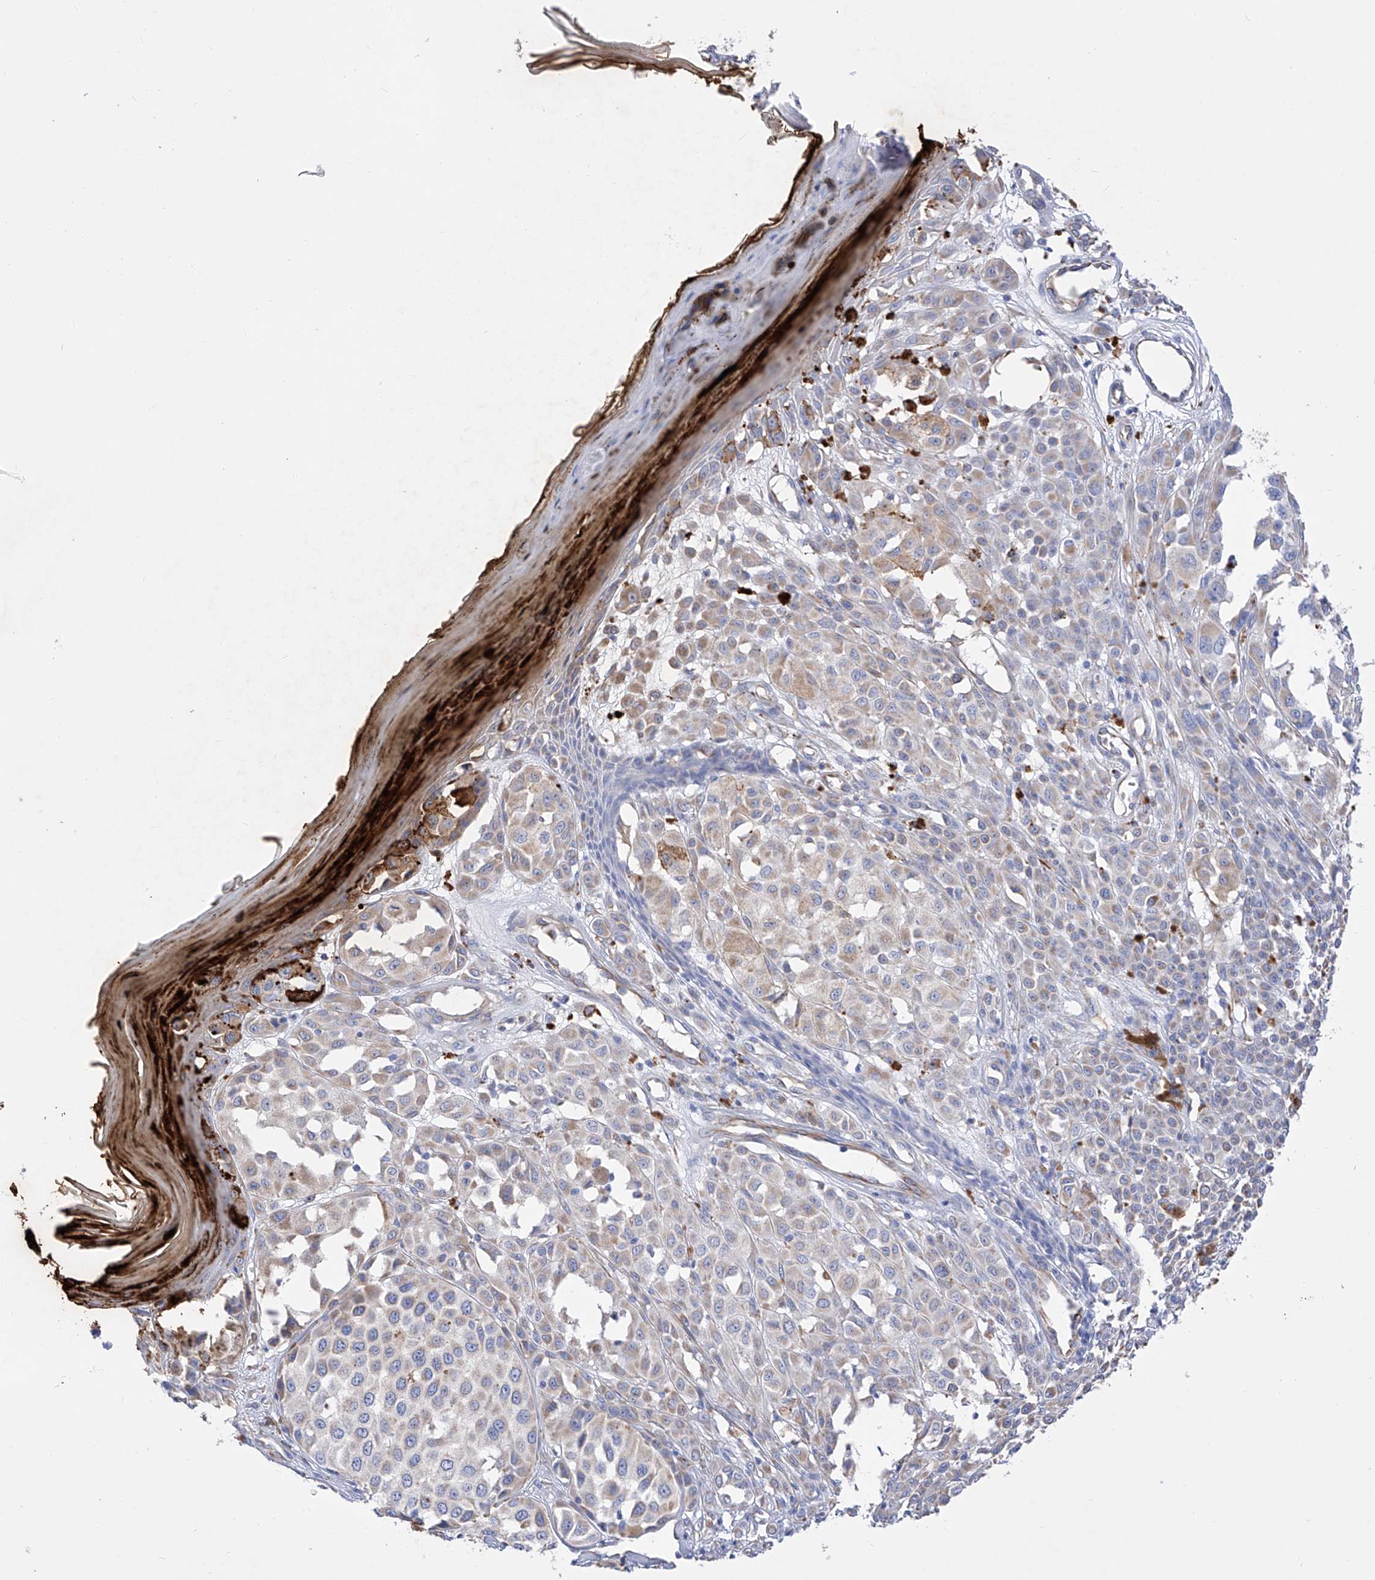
{"staining": {"intensity": "weak", "quantity": "25%-75%", "location": "cytoplasmic/membranous"}, "tissue": "melanoma", "cell_type": "Tumor cells", "image_type": "cancer", "snomed": [{"axis": "morphology", "description": "Malignant melanoma, NOS"}, {"axis": "topography", "description": "Skin of leg"}], "caption": "Protein expression analysis of human melanoma reveals weak cytoplasmic/membranous positivity in about 25%-75% of tumor cells. (DAB (3,3'-diaminobenzidine) = brown stain, brightfield microscopy at high magnification).", "gene": "FLG", "patient": {"sex": "female", "age": 72}}